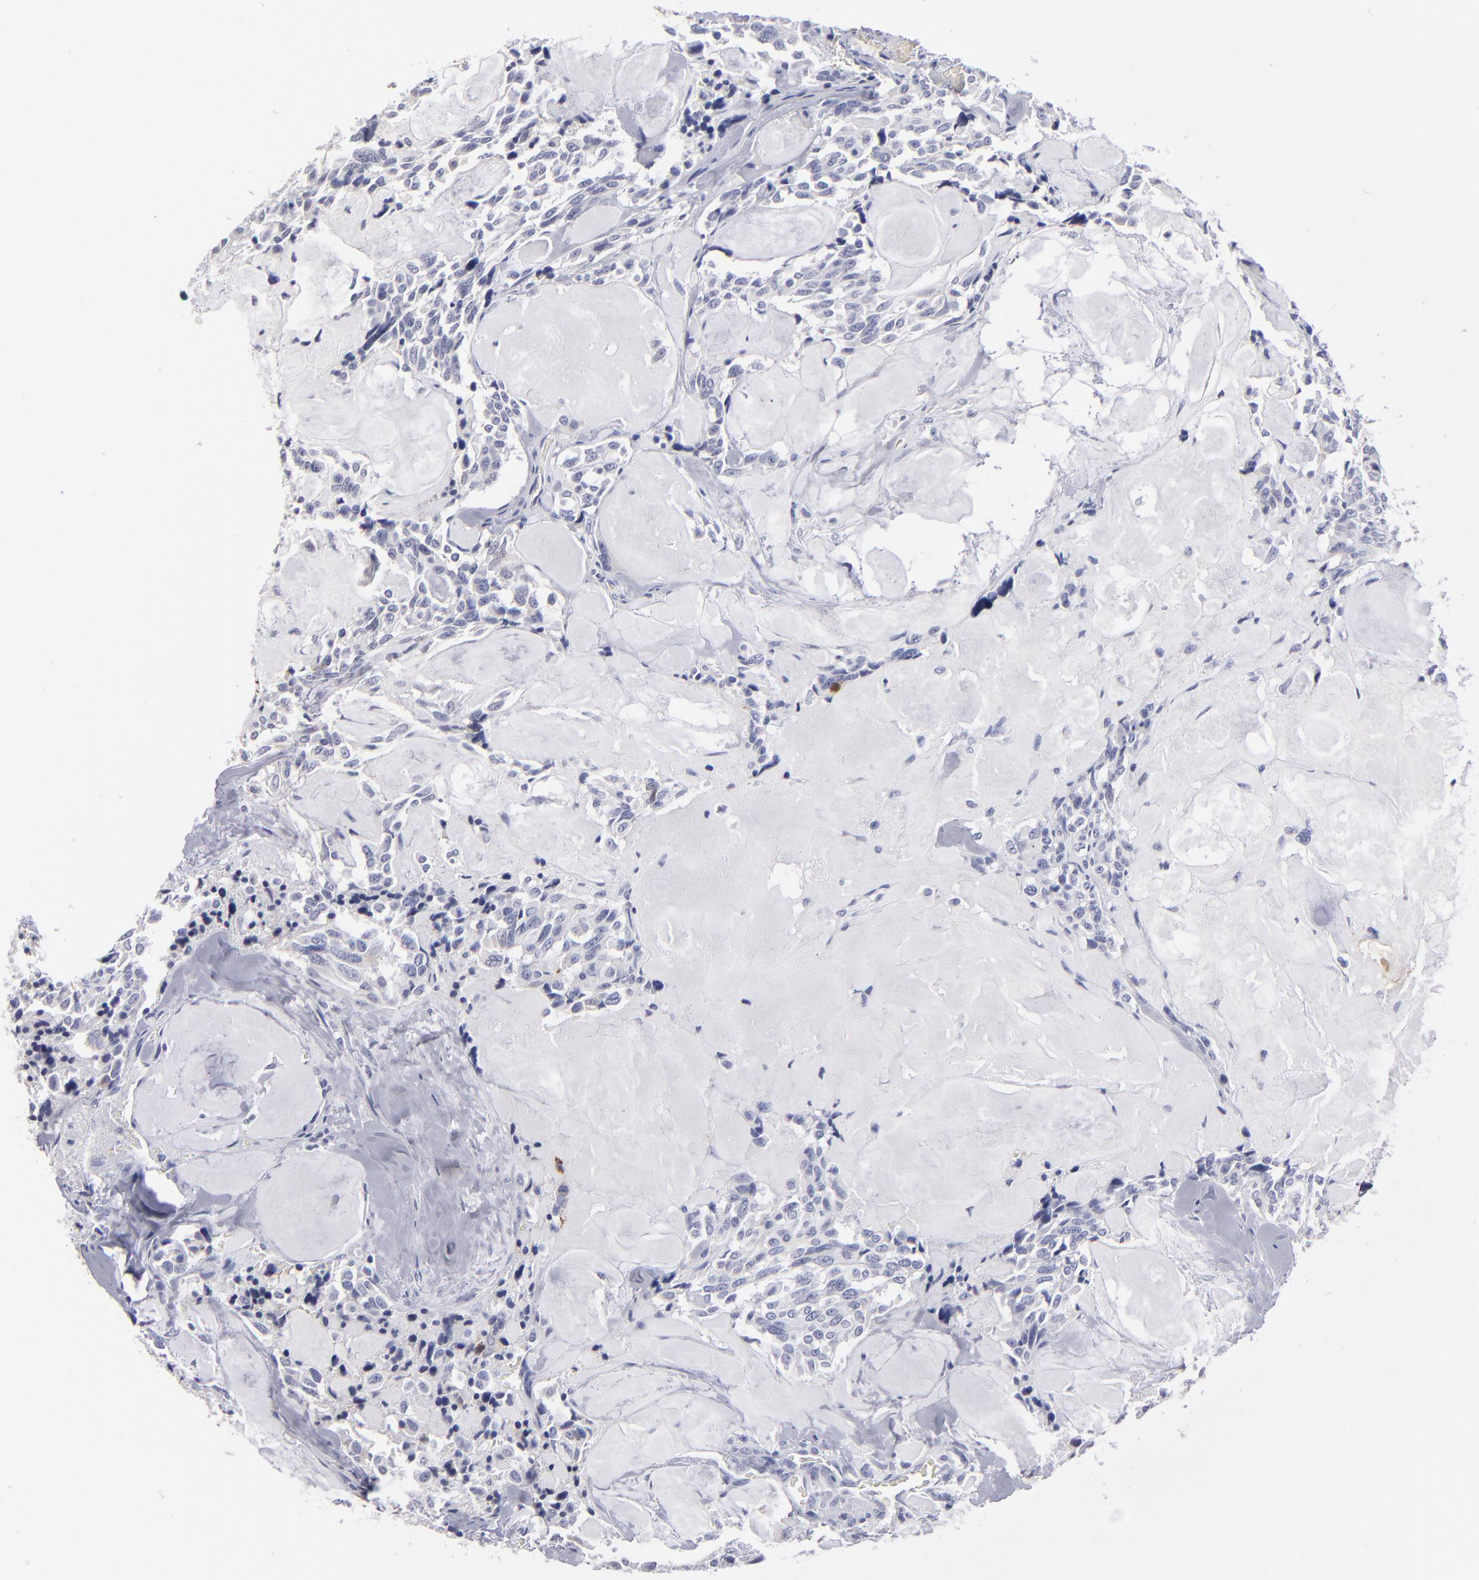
{"staining": {"intensity": "negative", "quantity": "none", "location": "none"}, "tissue": "thyroid cancer", "cell_type": "Tumor cells", "image_type": "cancer", "snomed": [{"axis": "morphology", "description": "Carcinoma, NOS"}, {"axis": "morphology", "description": "Carcinoid, malignant, NOS"}, {"axis": "topography", "description": "Thyroid gland"}], "caption": "IHC photomicrograph of thyroid cancer (carcinoma) stained for a protein (brown), which shows no expression in tumor cells. (Immunohistochemistry (ihc), brightfield microscopy, high magnification).", "gene": "FABP4", "patient": {"sex": "male", "age": 33}}